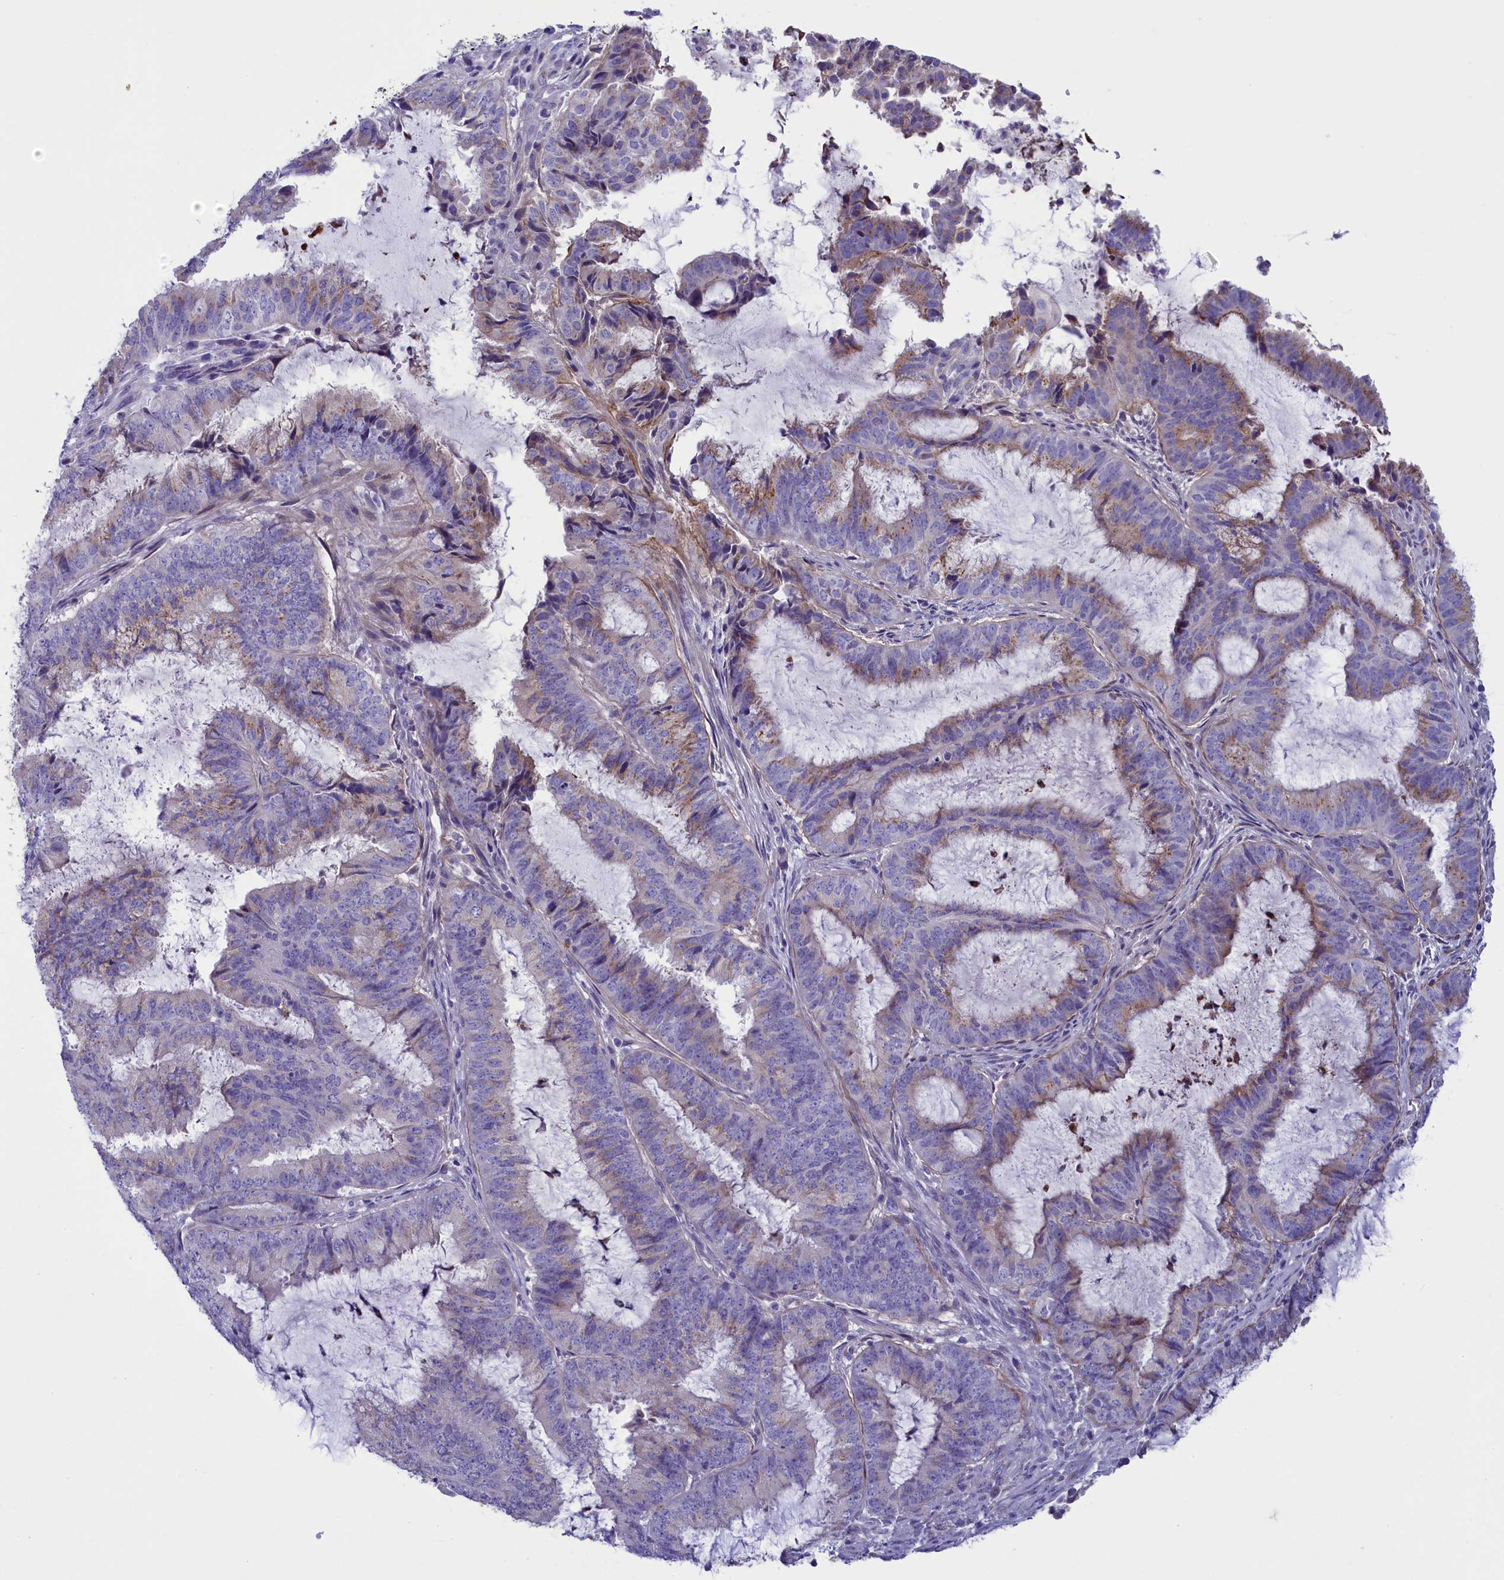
{"staining": {"intensity": "moderate", "quantity": "<25%", "location": "cytoplasmic/membranous"}, "tissue": "endometrial cancer", "cell_type": "Tumor cells", "image_type": "cancer", "snomed": [{"axis": "morphology", "description": "Adenocarcinoma, NOS"}, {"axis": "topography", "description": "Endometrium"}], "caption": "Tumor cells display low levels of moderate cytoplasmic/membranous expression in about <25% of cells in endometrial cancer.", "gene": "LOXL1", "patient": {"sex": "female", "age": 51}}